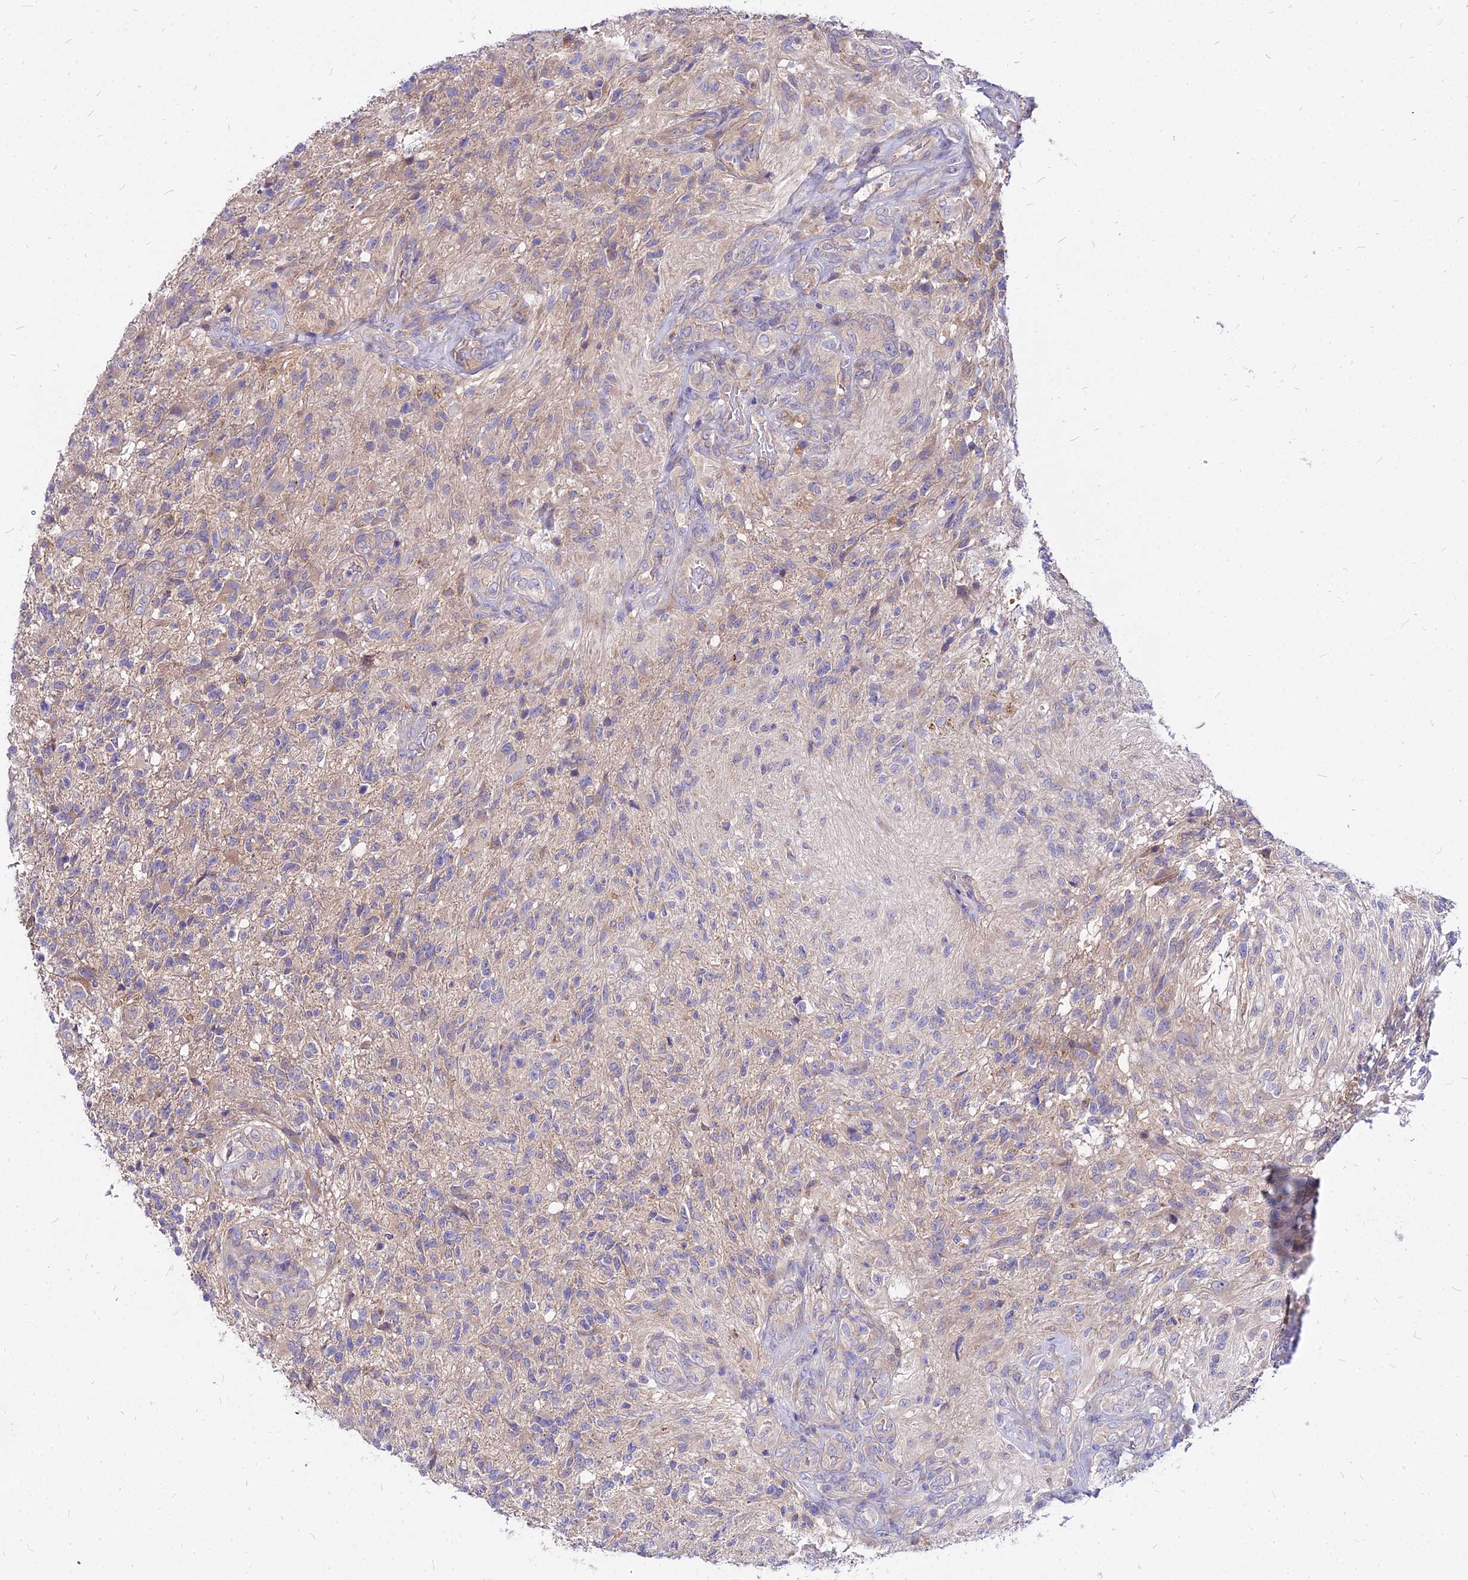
{"staining": {"intensity": "weak", "quantity": "<25%", "location": "cytoplasmic/membranous"}, "tissue": "glioma", "cell_type": "Tumor cells", "image_type": "cancer", "snomed": [{"axis": "morphology", "description": "Glioma, malignant, High grade"}, {"axis": "topography", "description": "Brain"}], "caption": "An image of glioma stained for a protein reveals no brown staining in tumor cells. (DAB immunohistochemistry (IHC) visualized using brightfield microscopy, high magnification).", "gene": "COMMD10", "patient": {"sex": "male", "age": 56}}